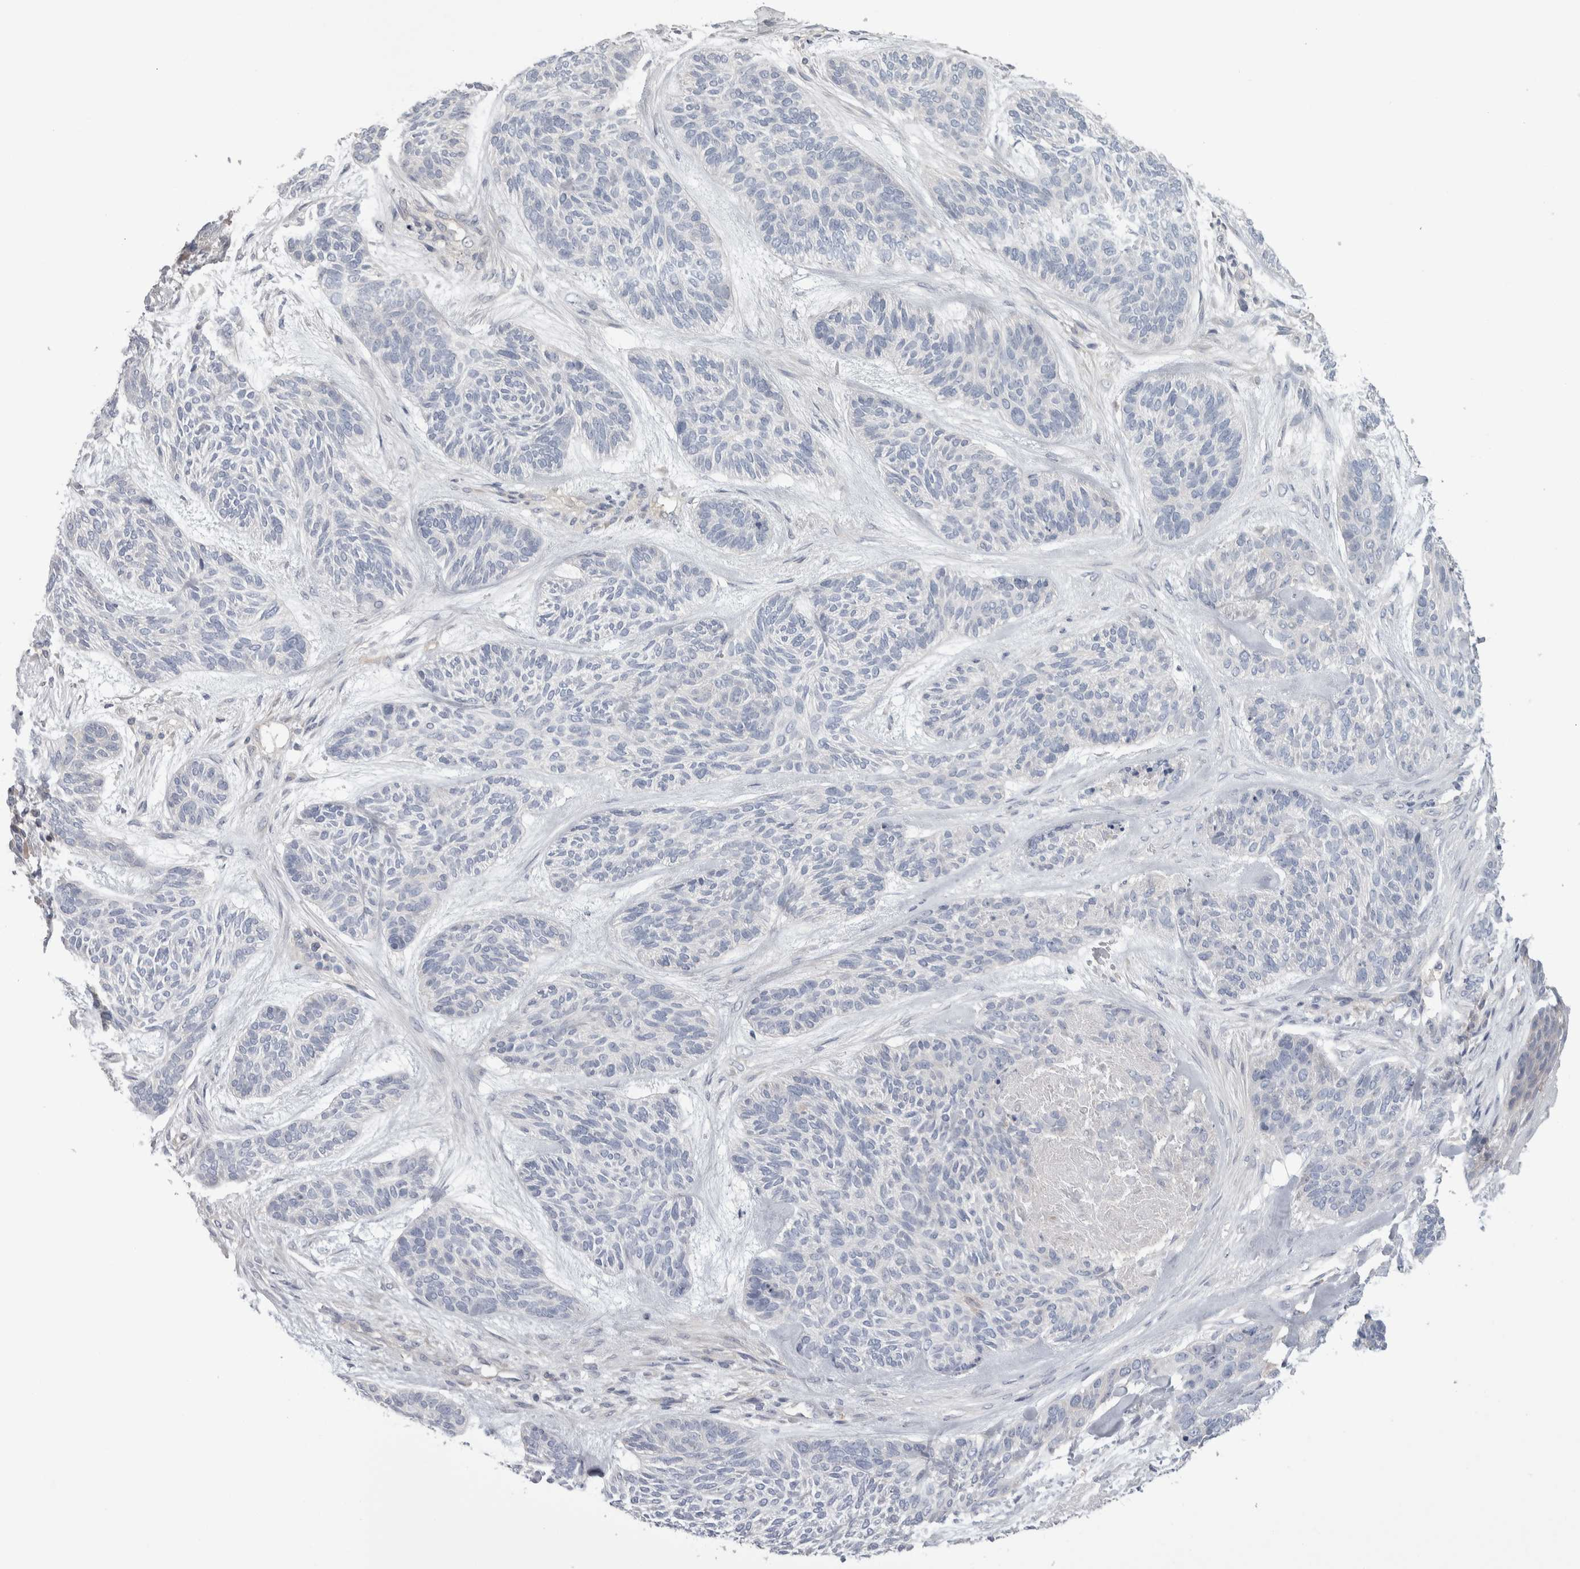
{"staining": {"intensity": "negative", "quantity": "none", "location": "none"}, "tissue": "skin cancer", "cell_type": "Tumor cells", "image_type": "cancer", "snomed": [{"axis": "morphology", "description": "Basal cell carcinoma"}, {"axis": "topography", "description": "Skin"}], "caption": "Immunohistochemical staining of skin cancer (basal cell carcinoma) displays no significant positivity in tumor cells.", "gene": "GPHN", "patient": {"sex": "male", "age": 55}}